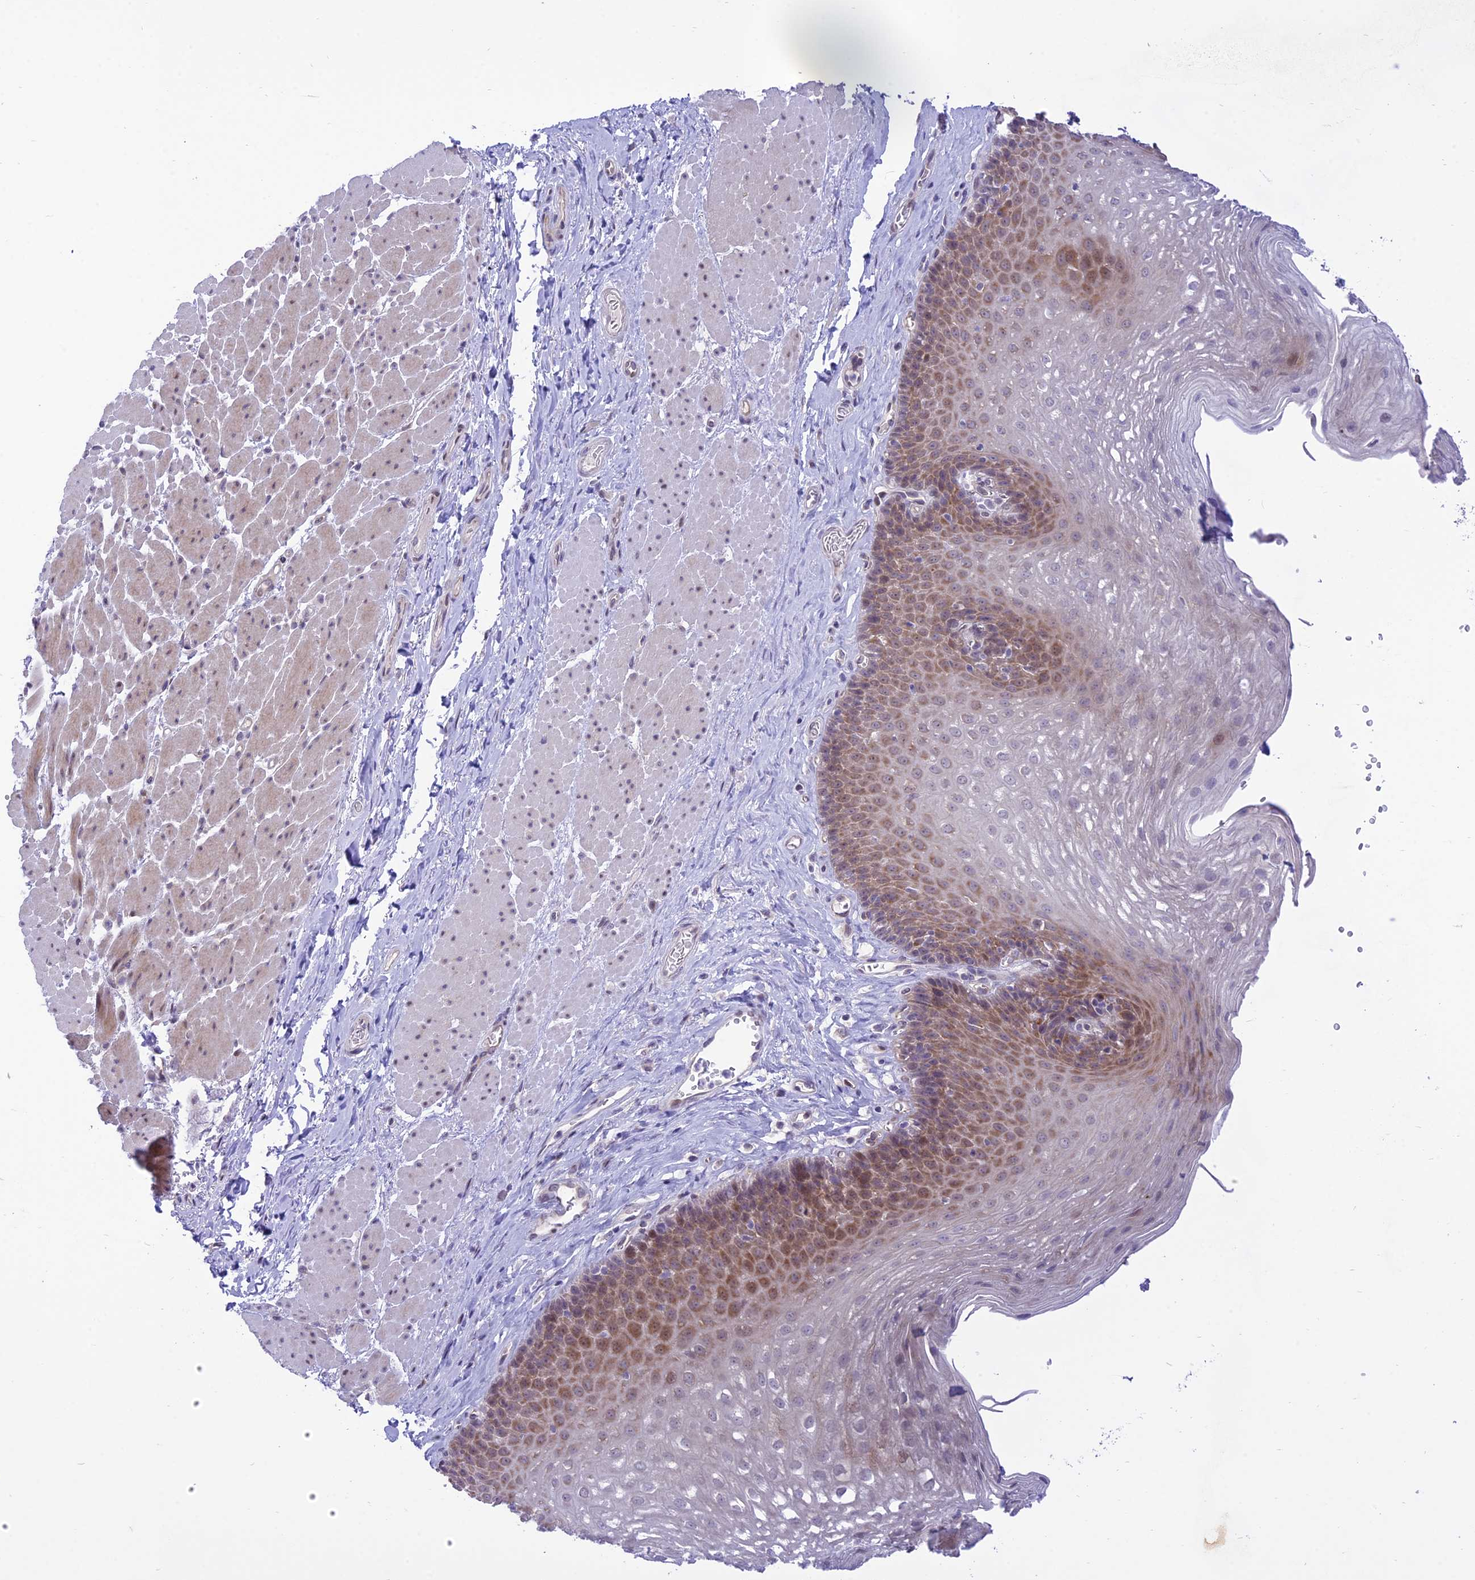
{"staining": {"intensity": "moderate", "quantity": "25%-75%", "location": "cytoplasmic/membranous,nuclear"}, "tissue": "esophagus", "cell_type": "Squamous epithelial cells", "image_type": "normal", "snomed": [{"axis": "morphology", "description": "Normal tissue, NOS"}, {"axis": "topography", "description": "Esophagus"}], "caption": "Protein staining demonstrates moderate cytoplasmic/membranous,nuclear expression in about 25%-75% of squamous epithelial cells in normal esophagus.", "gene": "ZNF837", "patient": {"sex": "female", "age": 66}}